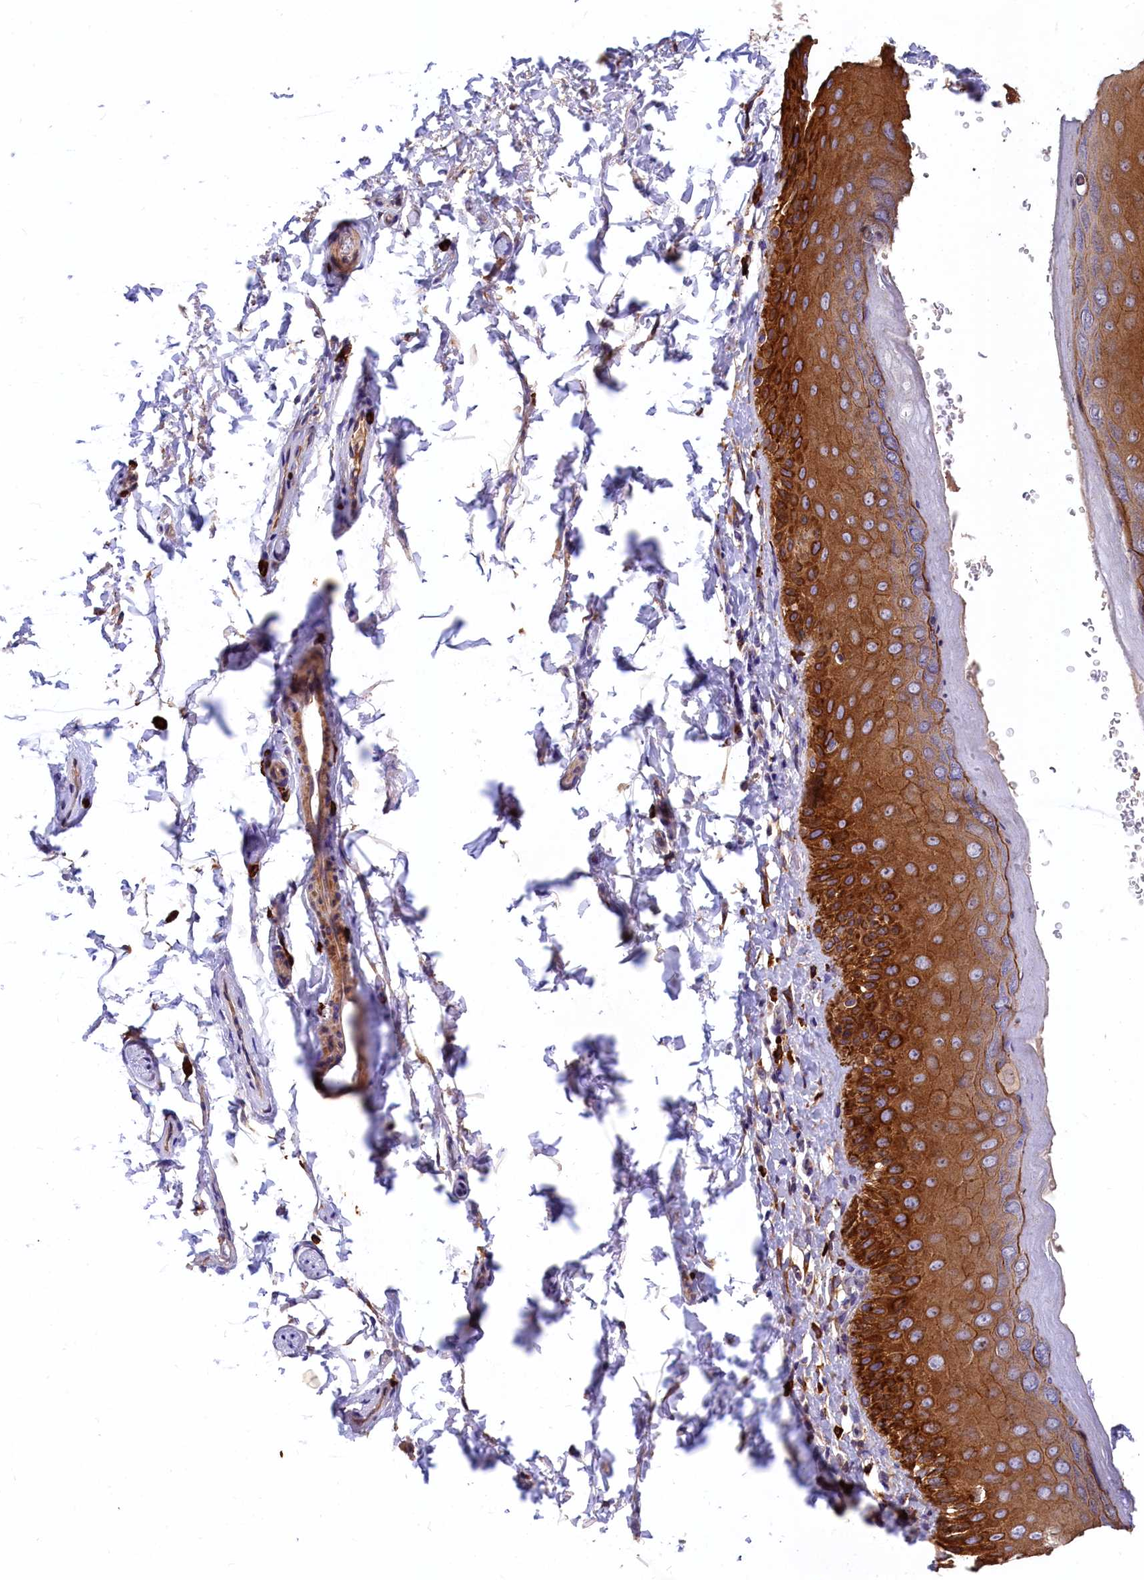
{"staining": {"intensity": "strong", "quantity": ">75%", "location": "cytoplasmic/membranous"}, "tissue": "skin", "cell_type": "Epidermal cells", "image_type": "normal", "snomed": [{"axis": "morphology", "description": "Normal tissue, NOS"}, {"axis": "topography", "description": "Anal"}], "caption": "This histopathology image exhibits IHC staining of benign skin, with high strong cytoplasmic/membranous expression in about >75% of epidermal cells.", "gene": "EPS8L2", "patient": {"sex": "male", "age": 44}}